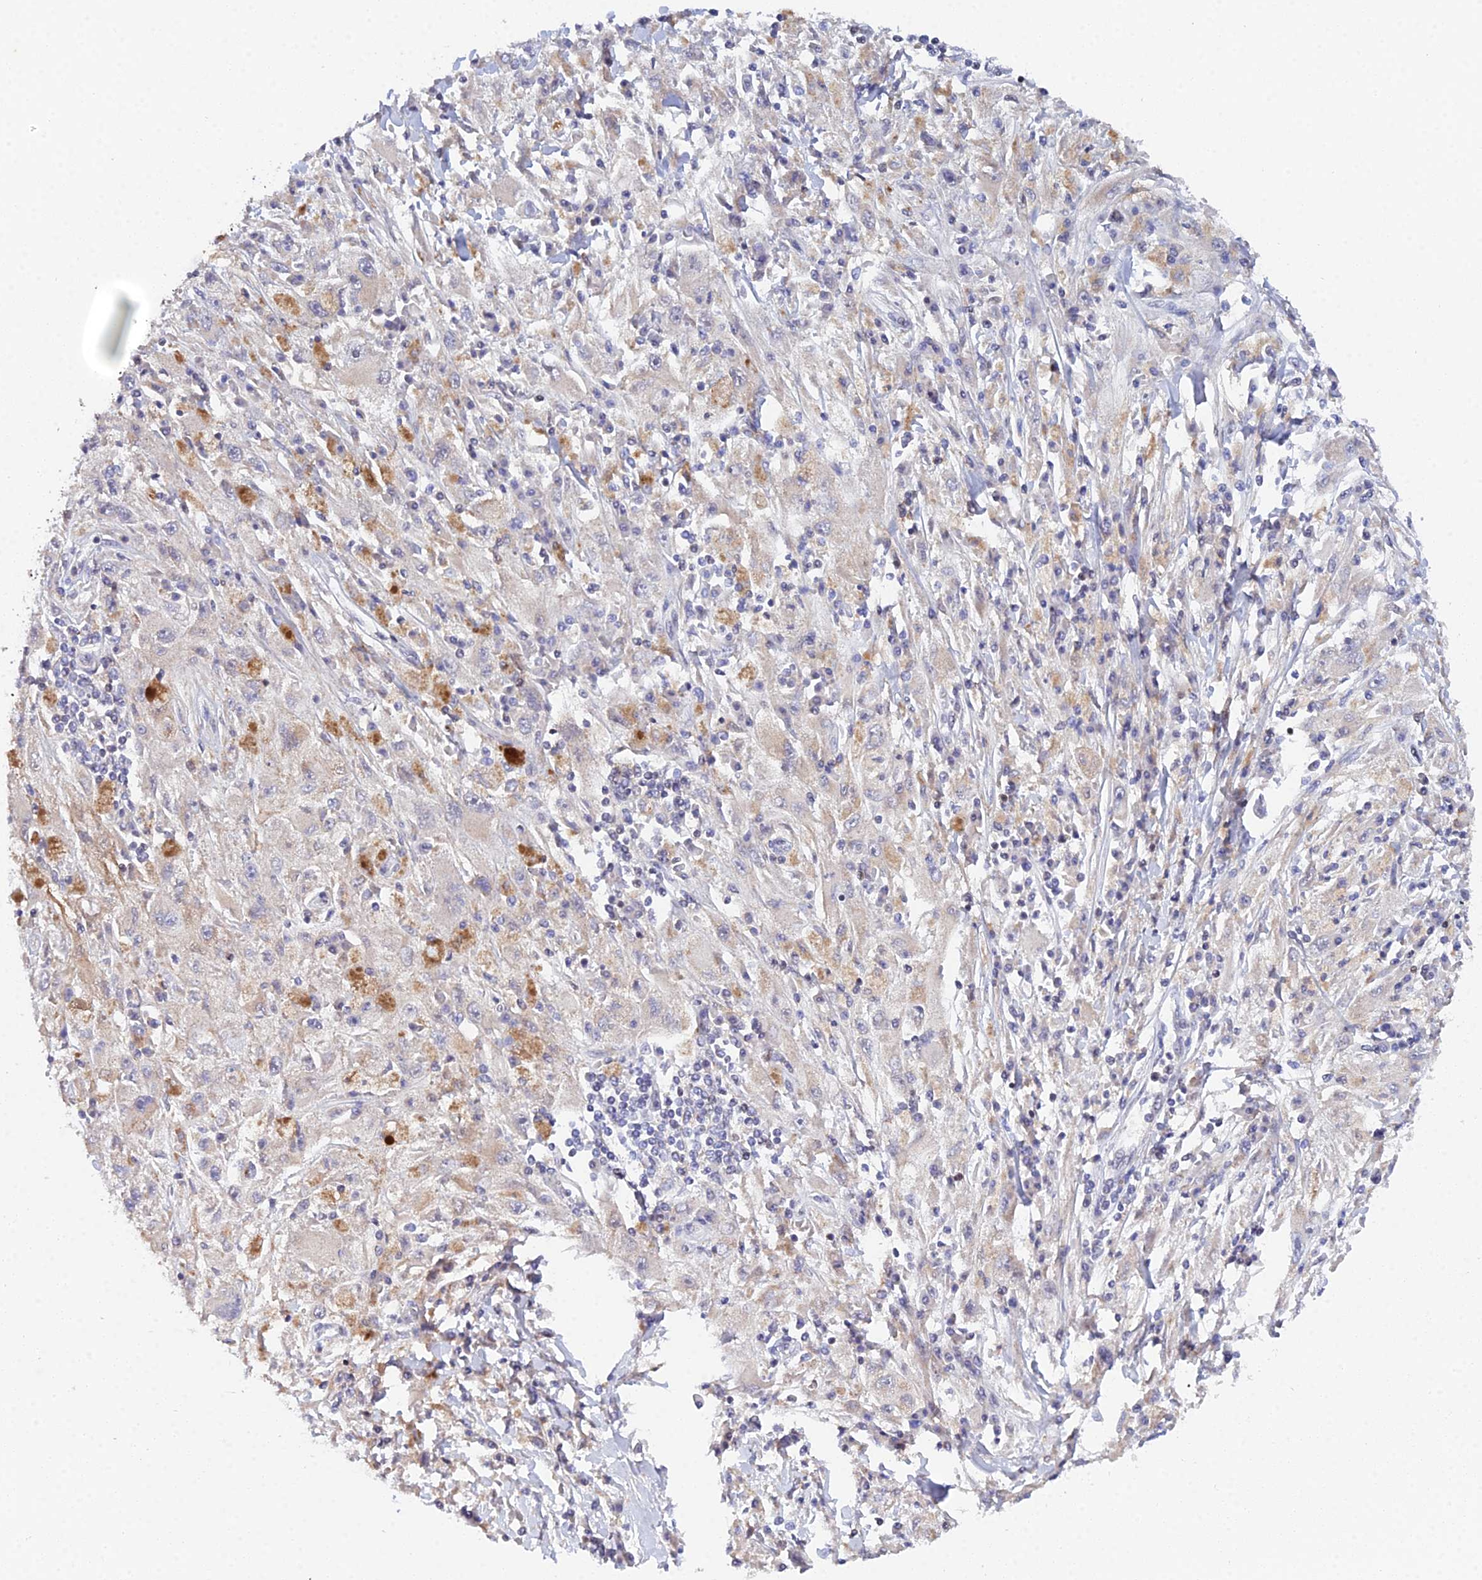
{"staining": {"intensity": "negative", "quantity": "none", "location": "none"}, "tissue": "melanoma", "cell_type": "Tumor cells", "image_type": "cancer", "snomed": [{"axis": "morphology", "description": "Malignant melanoma, Metastatic site"}, {"axis": "topography", "description": "Skin"}], "caption": "Melanoma was stained to show a protein in brown. There is no significant staining in tumor cells. (DAB (3,3'-diaminobenzidine) immunohistochemistry (IHC) with hematoxylin counter stain).", "gene": "ELOA2", "patient": {"sex": "male", "age": 53}}